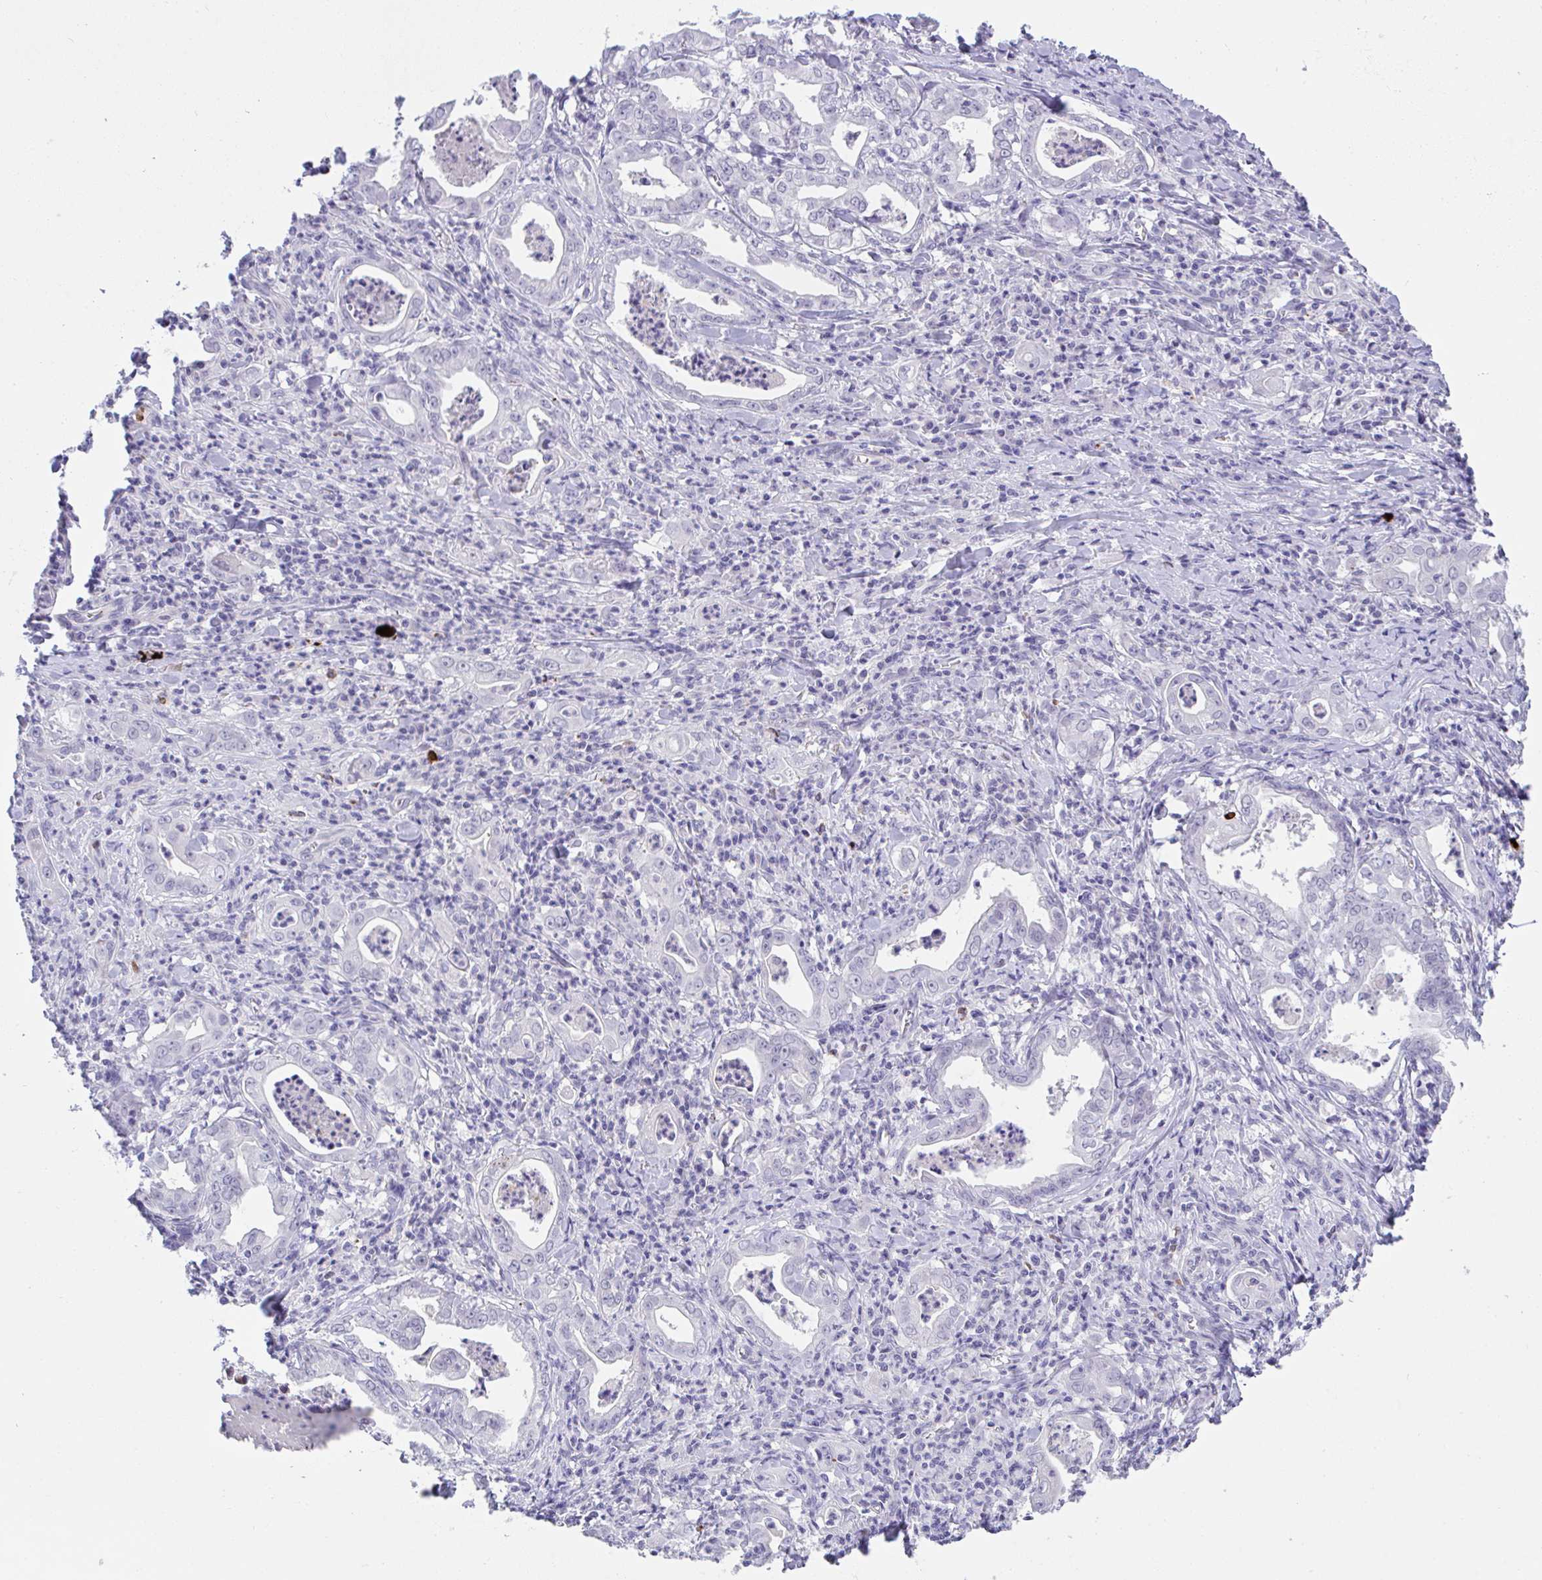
{"staining": {"intensity": "negative", "quantity": "none", "location": "none"}, "tissue": "stomach cancer", "cell_type": "Tumor cells", "image_type": "cancer", "snomed": [{"axis": "morphology", "description": "Adenocarcinoma, NOS"}, {"axis": "topography", "description": "Stomach, upper"}], "caption": "High magnification brightfield microscopy of stomach cancer stained with DAB (brown) and counterstained with hematoxylin (blue): tumor cells show no significant staining.", "gene": "KMT2E", "patient": {"sex": "female", "age": 79}}